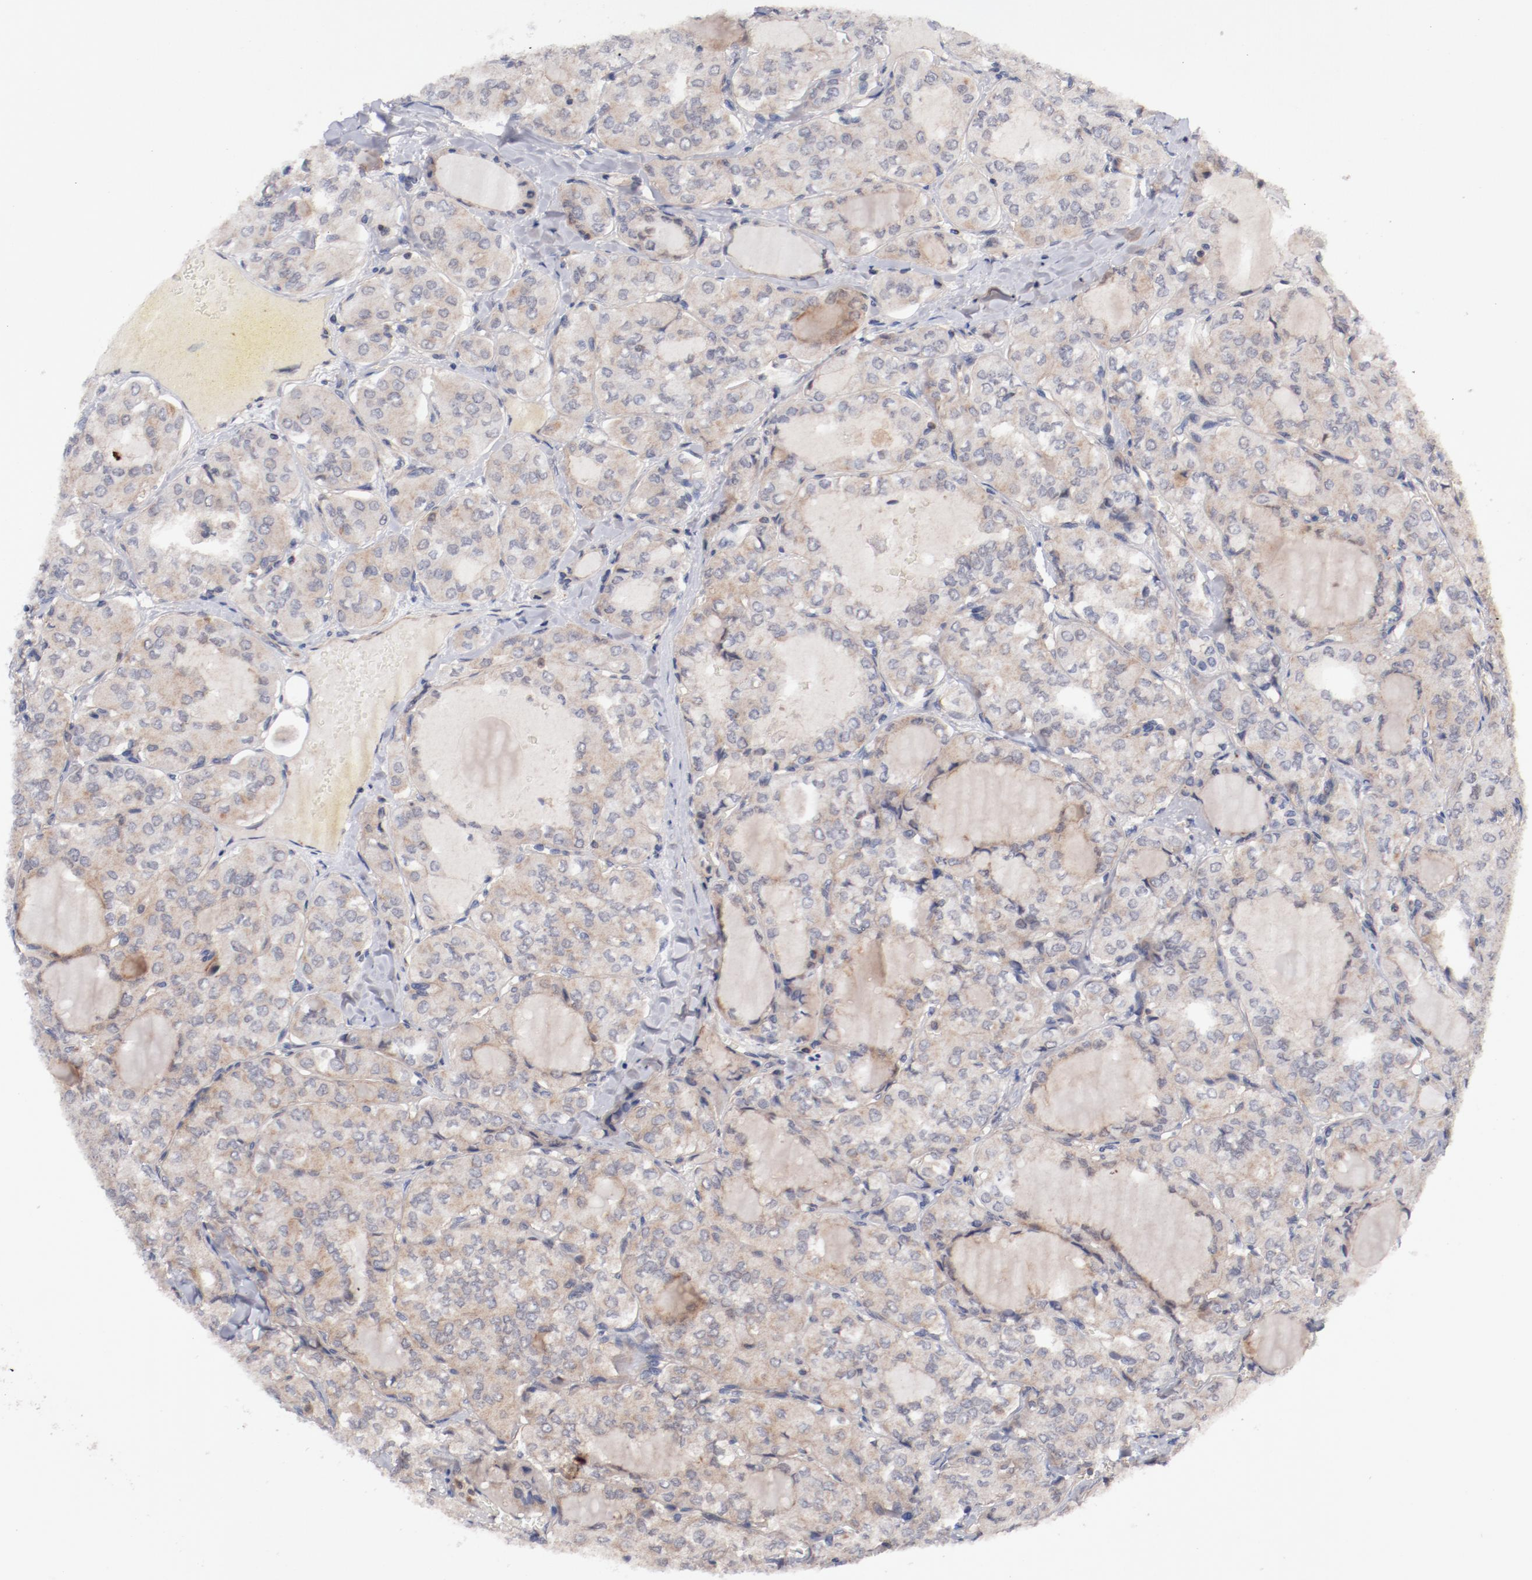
{"staining": {"intensity": "weak", "quantity": ">75%", "location": "cytoplasmic/membranous"}, "tissue": "thyroid cancer", "cell_type": "Tumor cells", "image_type": "cancer", "snomed": [{"axis": "morphology", "description": "Papillary adenocarcinoma, NOS"}, {"axis": "topography", "description": "Thyroid gland"}], "caption": "Immunohistochemistry of thyroid cancer (papillary adenocarcinoma) exhibits low levels of weak cytoplasmic/membranous expression in about >75% of tumor cells. The protein is shown in brown color, while the nuclei are stained blue.", "gene": "GUF1", "patient": {"sex": "male", "age": 20}}